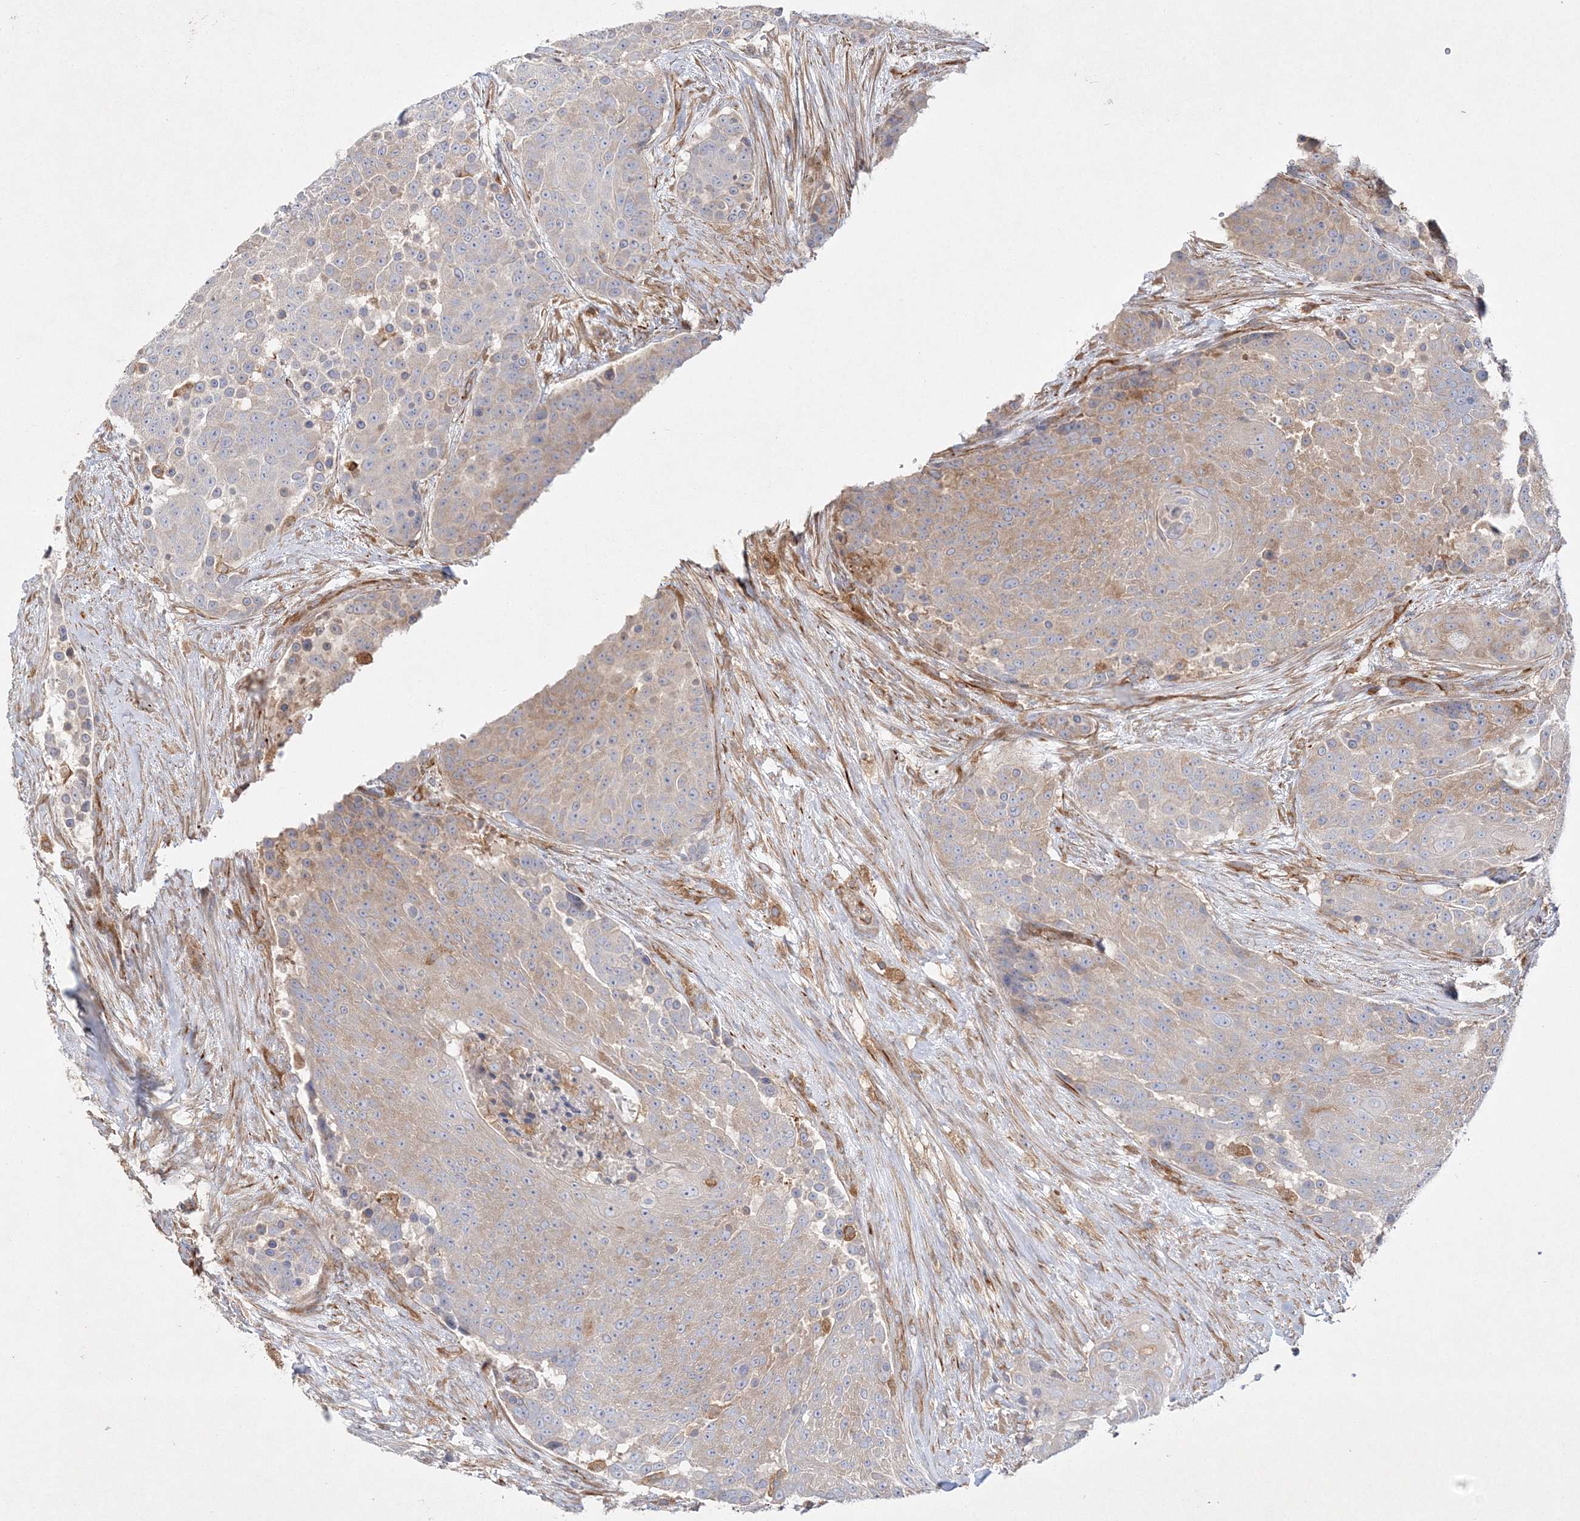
{"staining": {"intensity": "weak", "quantity": "25%-75%", "location": "cytoplasmic/membranous"}, "tissue": "urothelial cancer", "cell_type": "Tumor cells", "image_type": "cancer", "snomed": [{"axis": "morphology", "description": "Urothelial carcinoma, High grade"}, {"axis": "topography", "description": "Urinary bladder"}], "caption": "Urothelial cancer tissue exhibits weak cytoplasmic/membranous positivity in about 25%-75% of tumor cells, visualized by immunohistochemistry. The staining was performed using DAB (3,3'-diaminobenzidine) to visualize the protein expression in brown, while the nuclei were stained in blue with hematoxylin (Magnification: 20x).", "gene": "WDR37", "patient": {"sex": "female", "age": 63}}